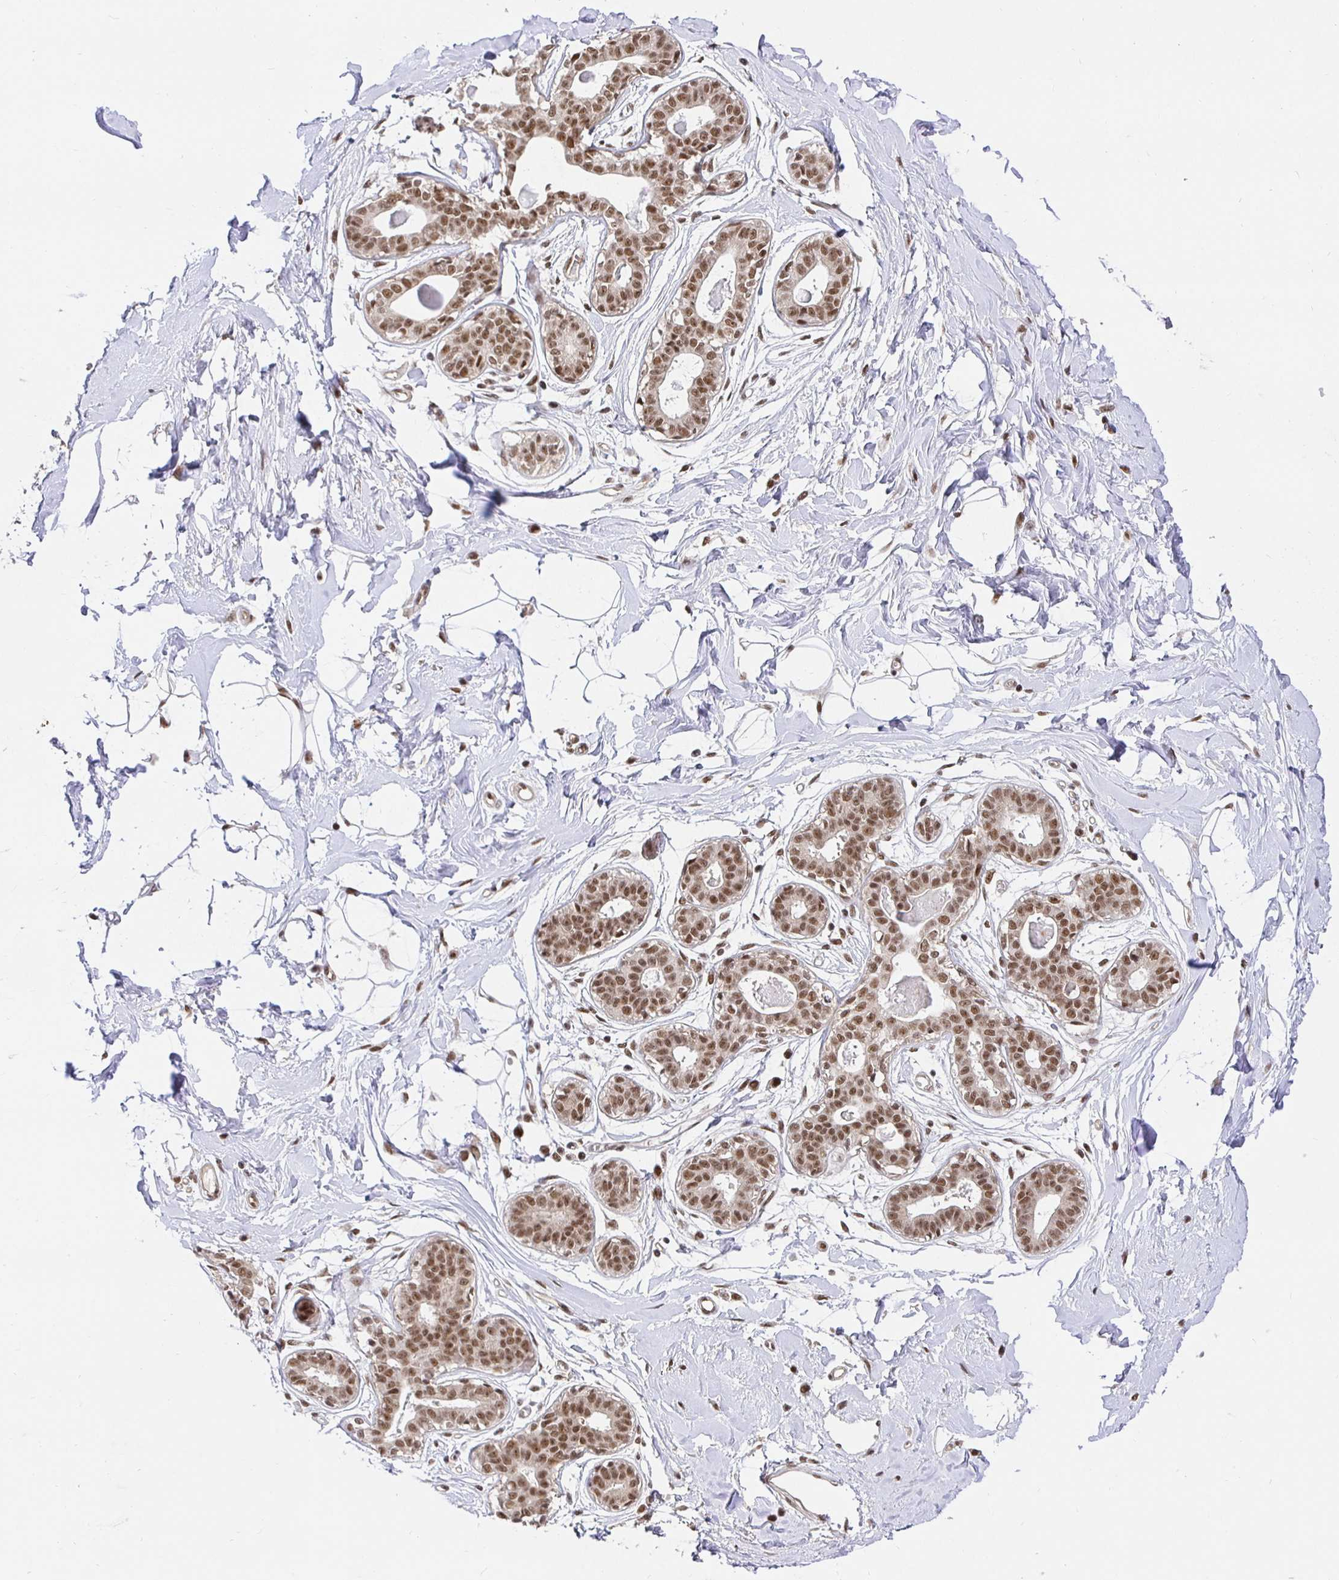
{"staining": {"intensity": "moderate", "quantity": ">75%", "location": "nuclear"}, "tissue": "breast", "cell_type": "Adipocytes", "image_type": "normal", "snomed": [{"axis": "morphology", "description": "Normal tissue, NOS"}, {"axis": "topography", "description": "Breast"}], "caption": "Protein expression by immunohistochemistry exhibits moderate nuclear expression in about >75% of adipocytes in unremarkable breast. Nuclei are stained in blue.", "gene": "USF1", "patient": {"sex": "female", "age": 45}}